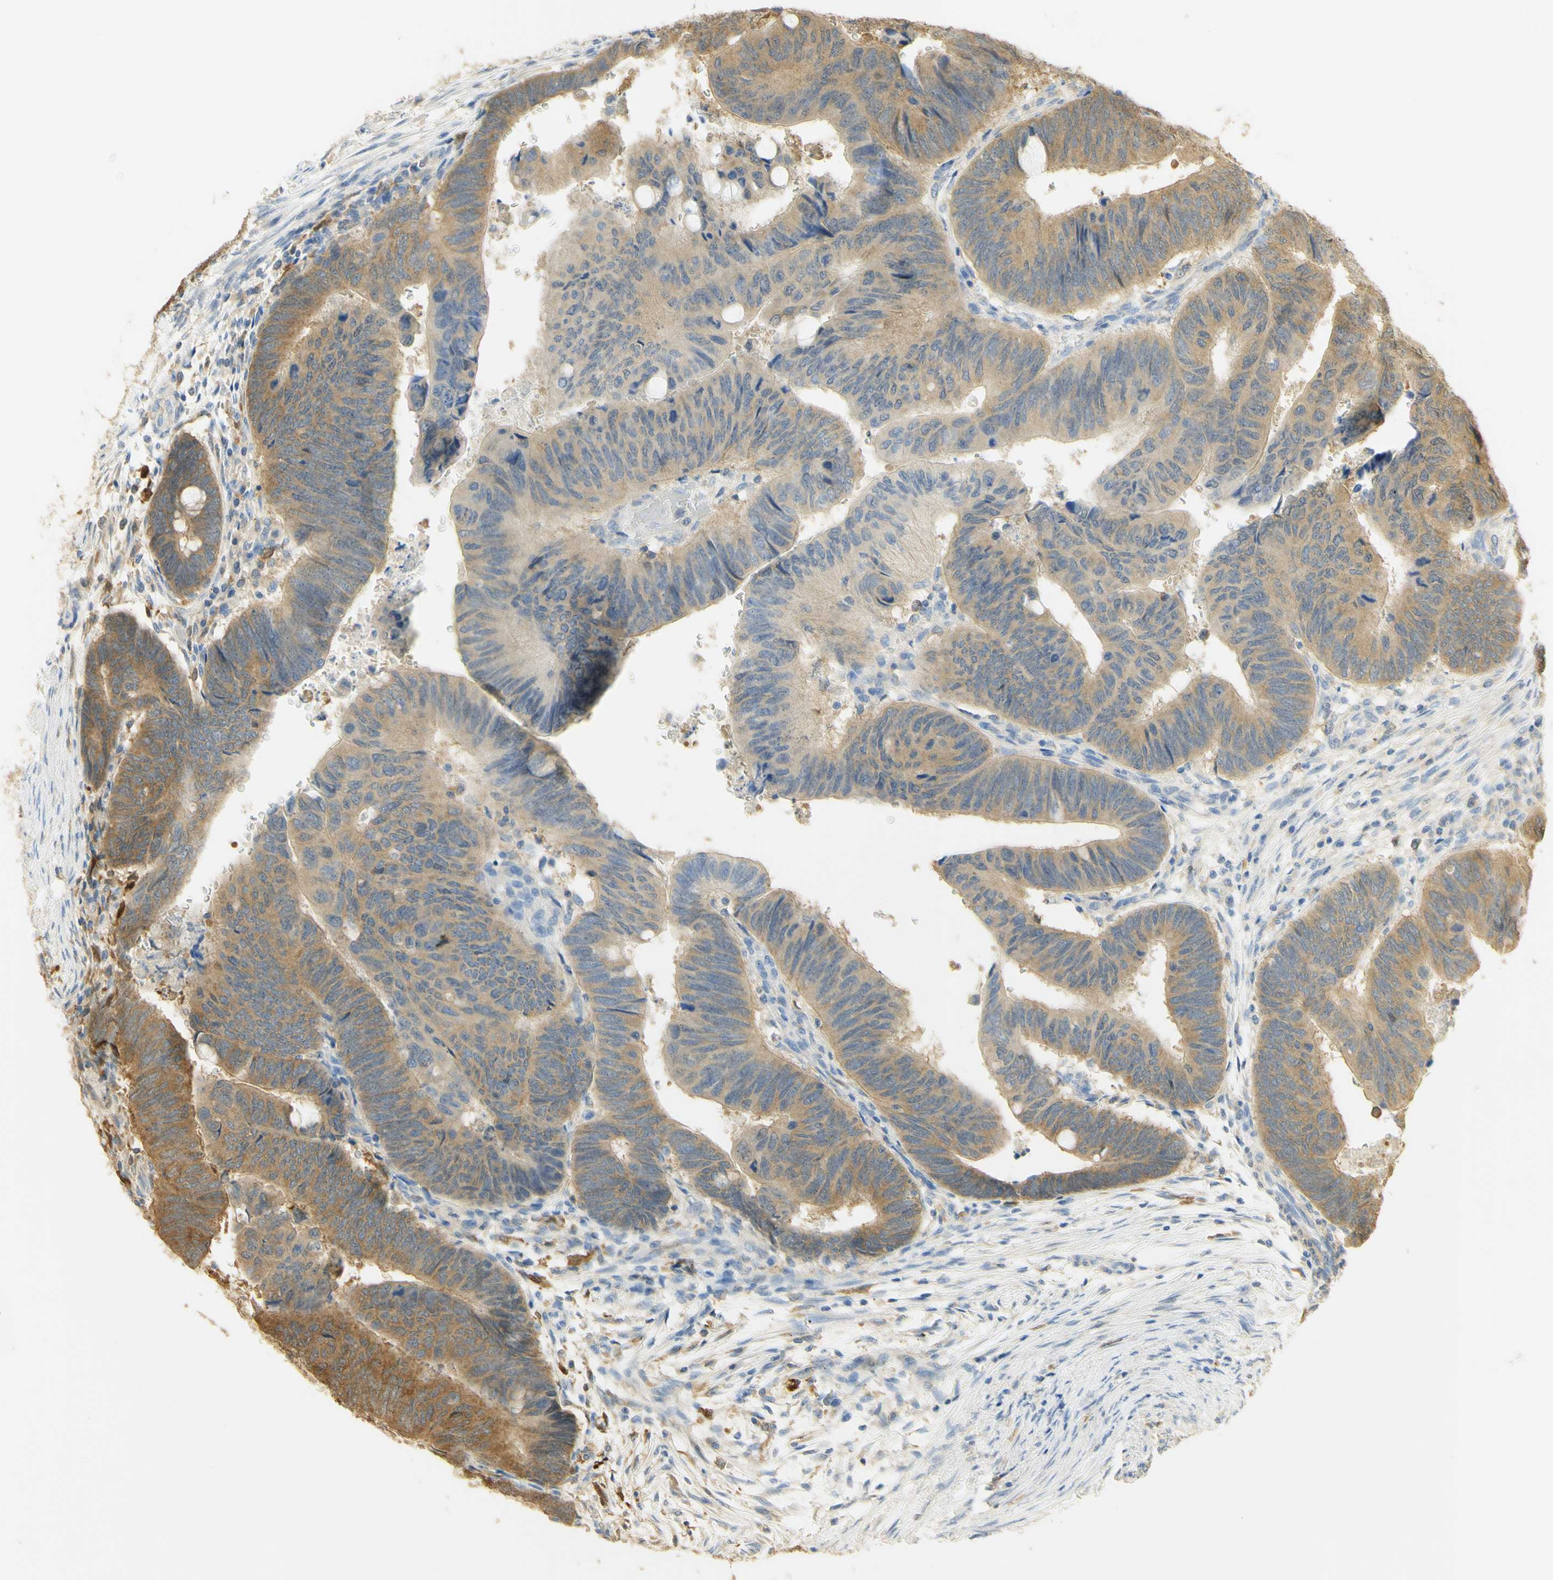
{"staining": {"intensity": "moderate", "quantity": ">75%", "location": "cytoplasmic/membranous"}, "tissue": "colorectal cancer", "cell_type": "Tumor cells", "image_type": "cancer", "snomed": [{"axis": "morphology", "description": "Normal tissue, NOS"}, {"axis": "morphology", "description": "Adenocarcinoma, NOS"}, {"axis": "topography", "description": "Rectum"}, {"axis": "topography", "description": "Peripheral nerve tissue"}], "caption": "This is an image of immunohistochemistry (IHC) staining of colorectal cancer, which shows moderate positivity in the cytoplasmic/membranous of tumor cells.", "gene": "PAK1", "patient": {"sex": "male", "age": 92}}